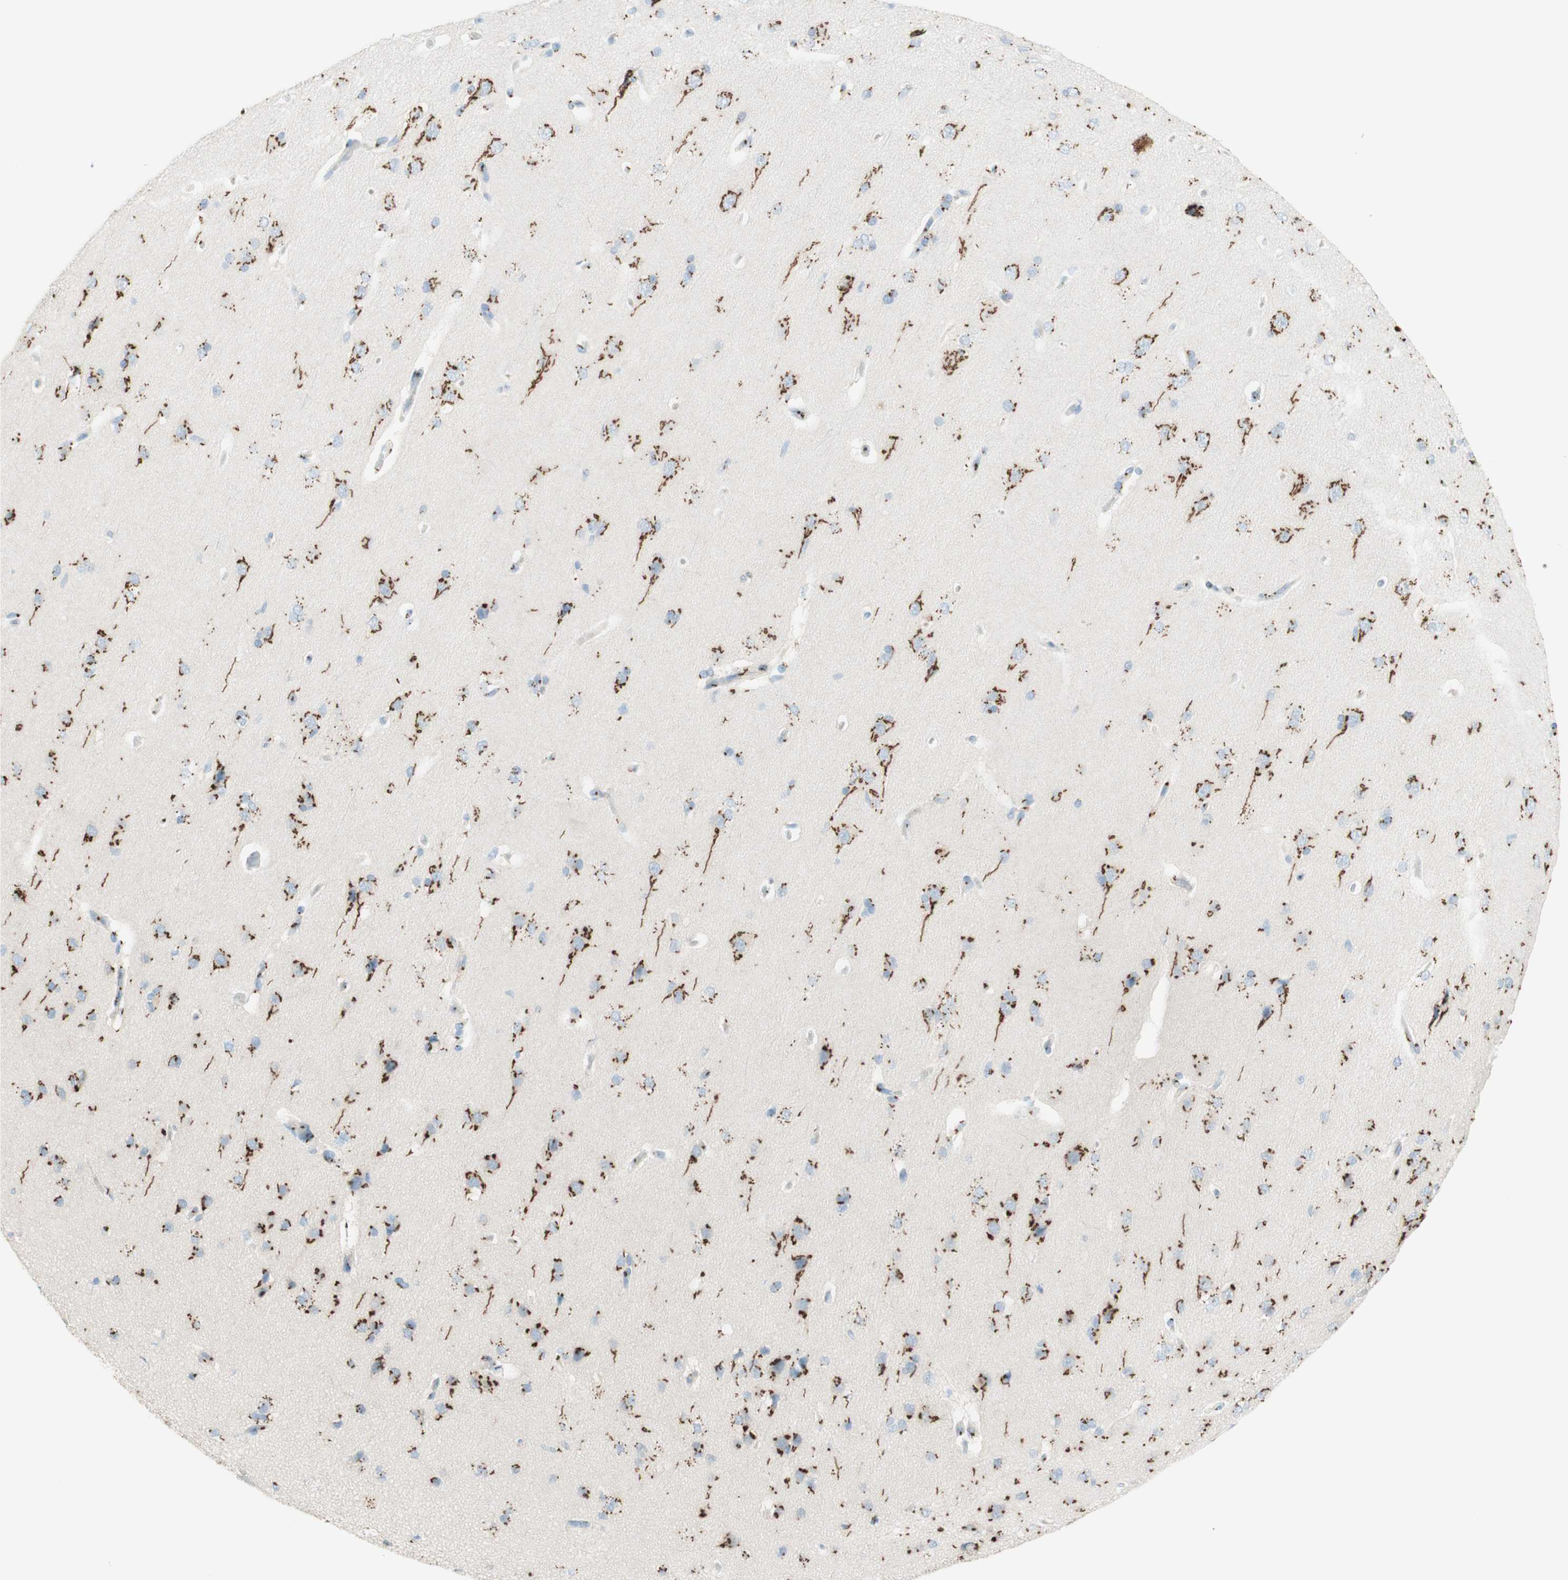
{"staining": {"intensity": "moderate", "quantity": ">75%", "location": "cytoplasmic/membranous"}, "tissue": "cerebral cortex", "cell_type": "Endothelial cells", "image_type": "normal", "snomed": [{"axis": "morphology", "description": "Normal tissue, NOS"}, {"axis": "topography", "description": "Cerebral cortex"}], "caption": "IHC (DAB (3,3'-diaminobenzidine)) staining of unremarkable cerebral cortex reveals moderate cytoplasmic/membranous protein expression in about >75% of endothelial cells.", "gene": "GOLGB1", "patient": {"sex": "male", "age": 62}}